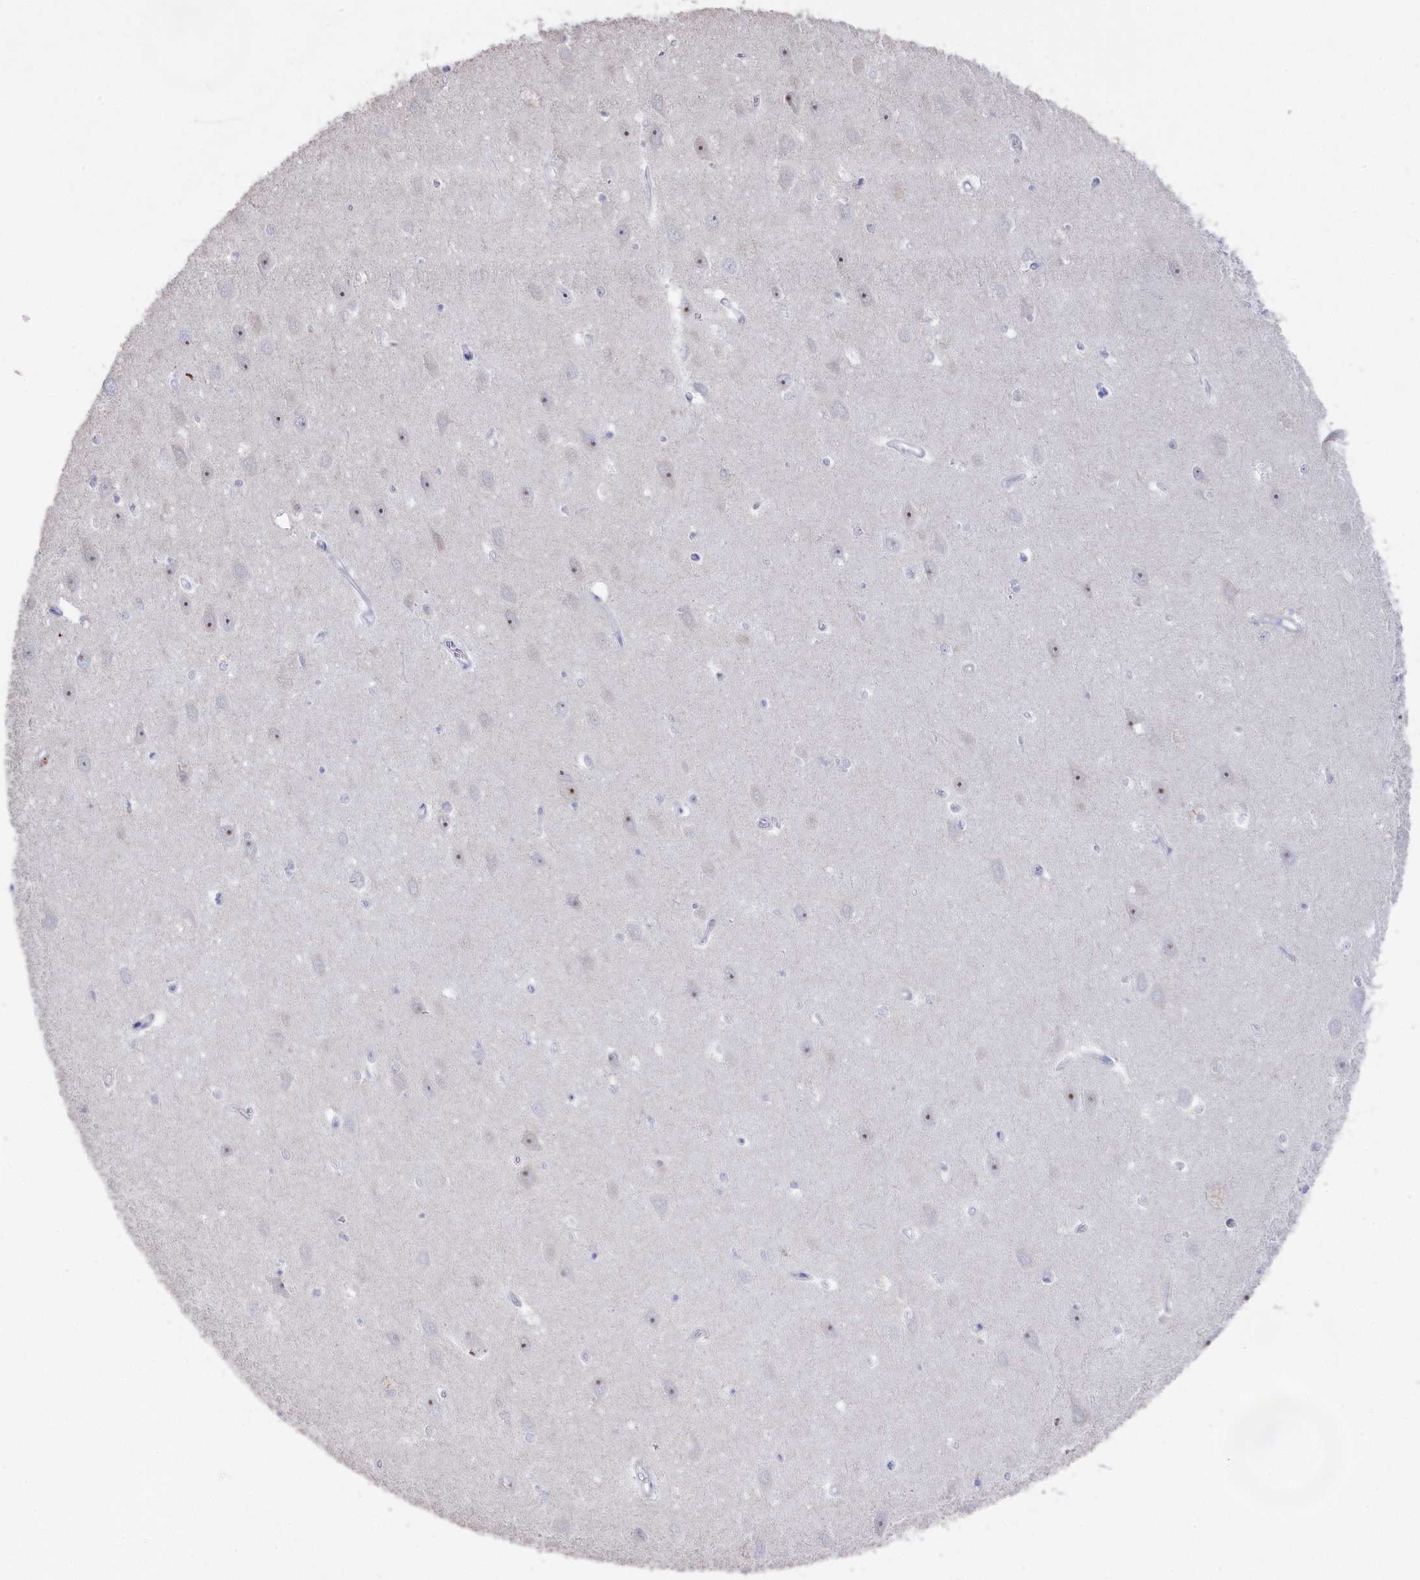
{"staining": {"intensity": "negative", "quantity": "none", "location": "none"}, "tissue": "hippocampus", "cell_type": "Glial cells", "image_type": "normal", "snomed": [{"axis": "morphology", "description": "Normal tissue, NOS"}, {"axis": "topography", "description": "Hippocampus"}], "caption": "An immunohistochemistry photomicrograph of unremarkable hippocampus is shown. There is no staining in glial cells of hippocampus. (Stains: DAB (3,3'-diaminobenzidine) immunohistochemistry with hematoxylin counter stain, Microscopy: brightfield microscopy at high magnification).", "gene": "SEMG2", "patient": {"sex": "female", "age": 64}}